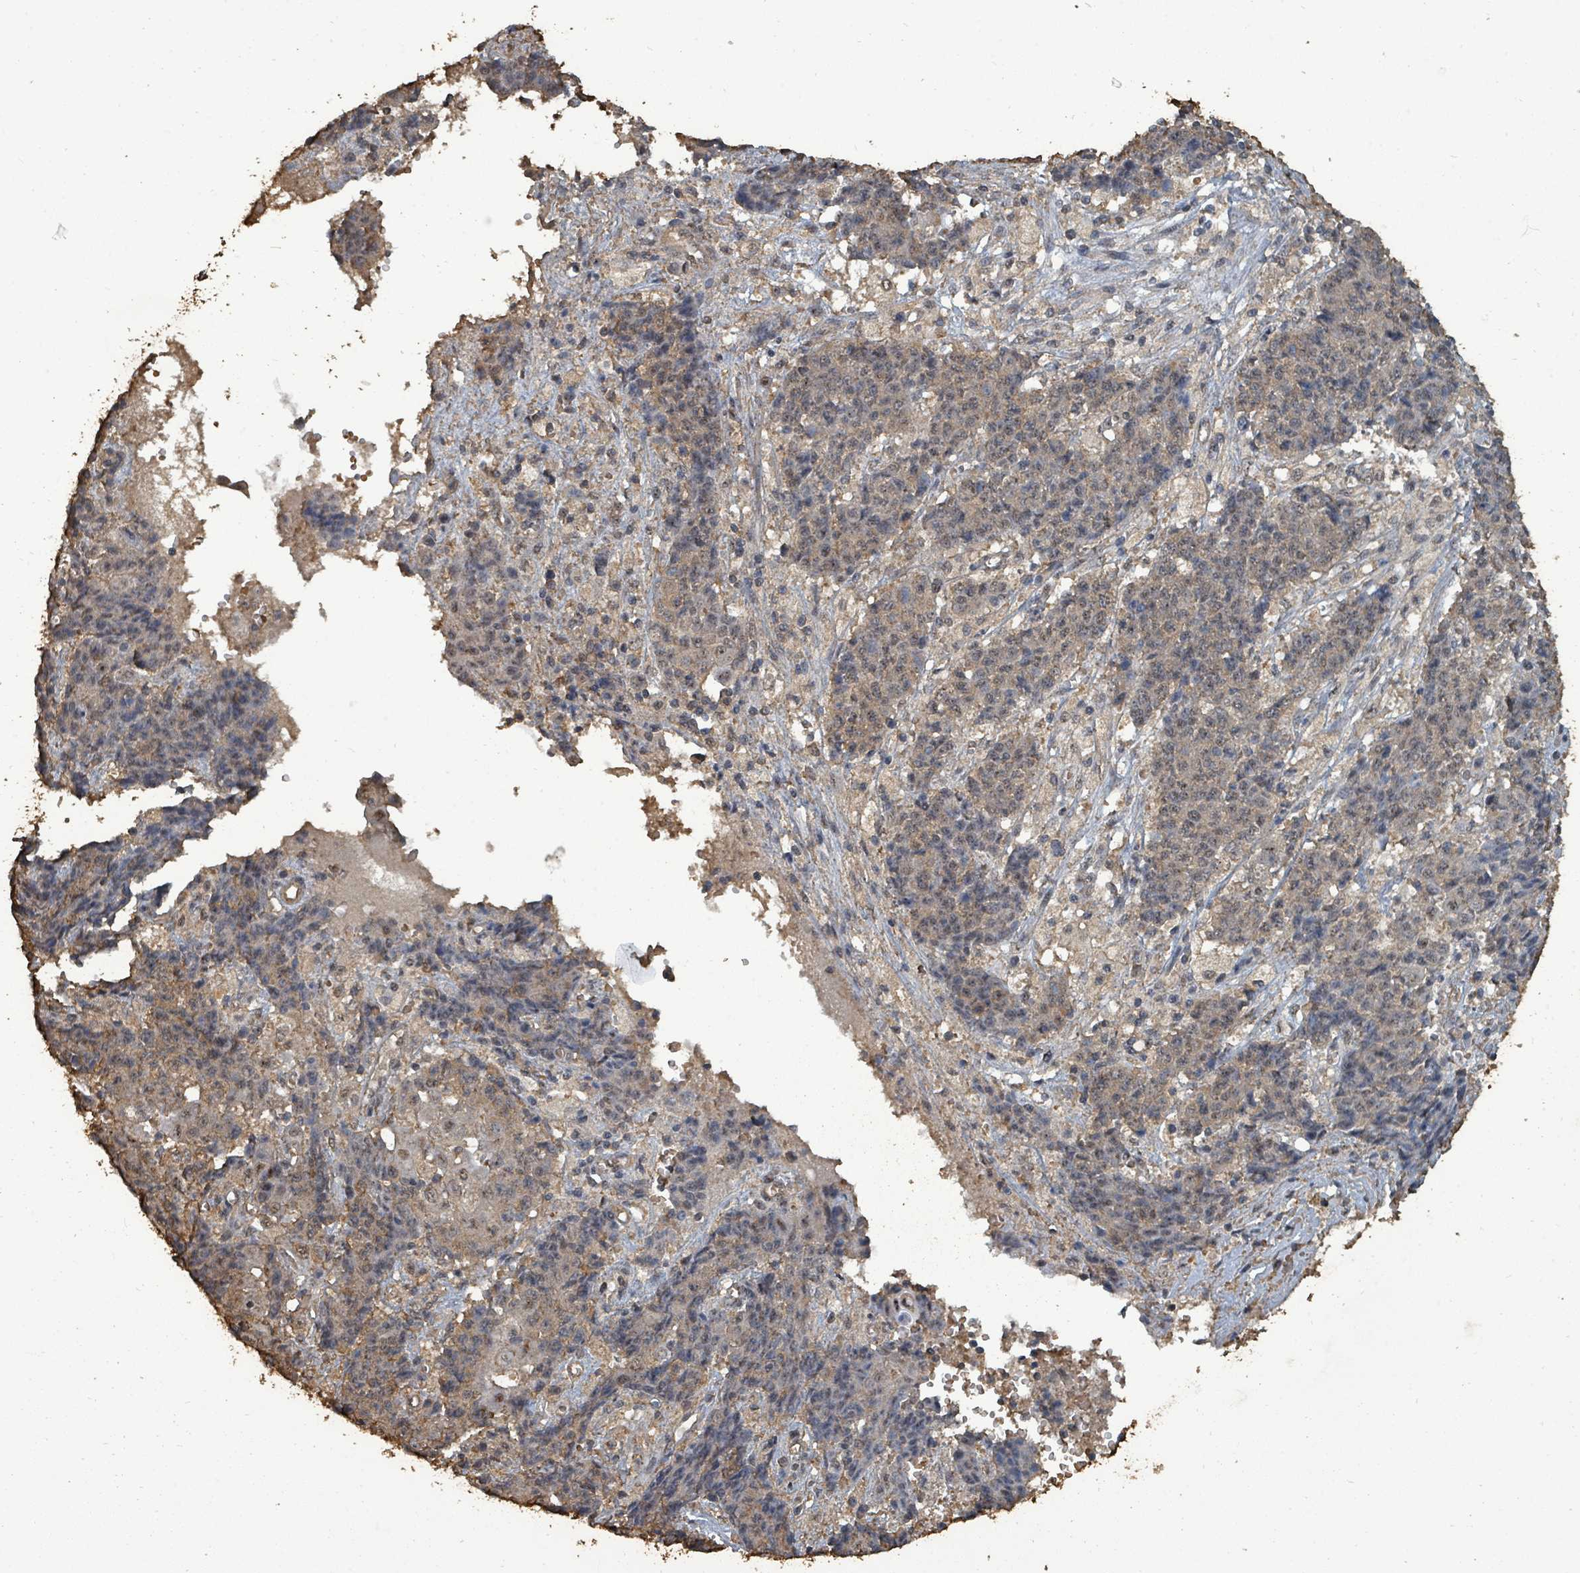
{"staining": {"intensity": "weak", "quantity": "<25%", "location": "cytoplasmic/membranous,nuclear"}, "tissue": "ovarian cancer", "cell_type": "Tumor cells", "image_type": "cancer", "snomed": [{"axis": "morphology", "description": "Carcinoma, endometroid"}, {"axis": "topography", "description": "Ovary"}], "caption": "There is no significant positivity in tumor cells of endometroid carcinoma (ovarian). Nuclei are stained in blue.", "gene": "C6orf52", "patient": {"sex": "female", "age": 42}}